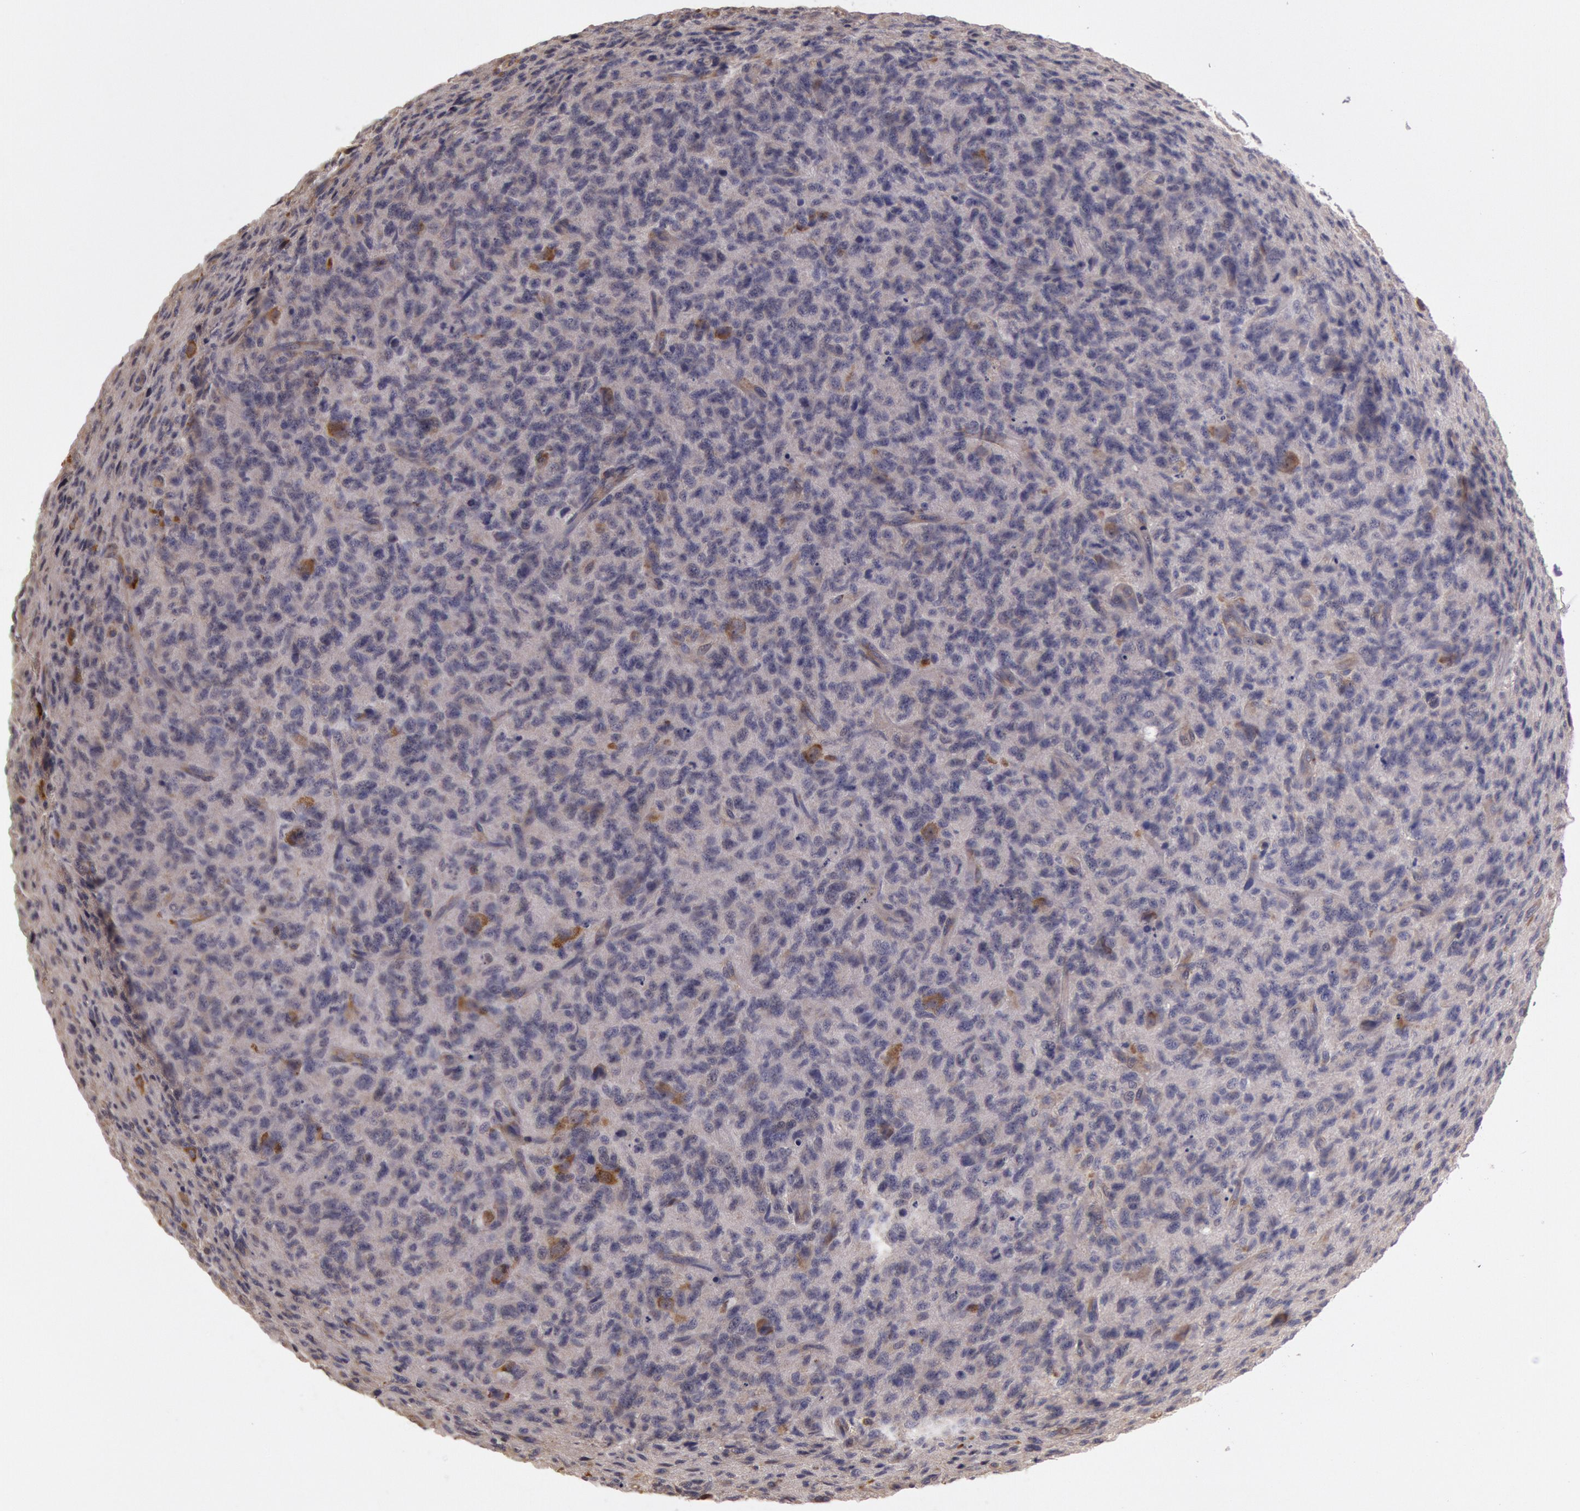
{"staining": {"intensity": "moderate", "quantity": "<25%", "location": "cytoplasmic/membranous"}, "tissue": "glioma", "cell_type": "Tumor cells", "image_type": "cancer", "snomed": [{"axis": "morphology", "description": "Glioma, malignant, High grade"}, {"axis": "topography", "description": "Brain"}], "caption": "A micrograph of human malignant glioma (high-grade) stained for a protein demonstrates moderate cytoplasmic/membranous brown staining in tumor cells.", "gene": "NMT2", "patient": {"sex": "male", "age": 36}}